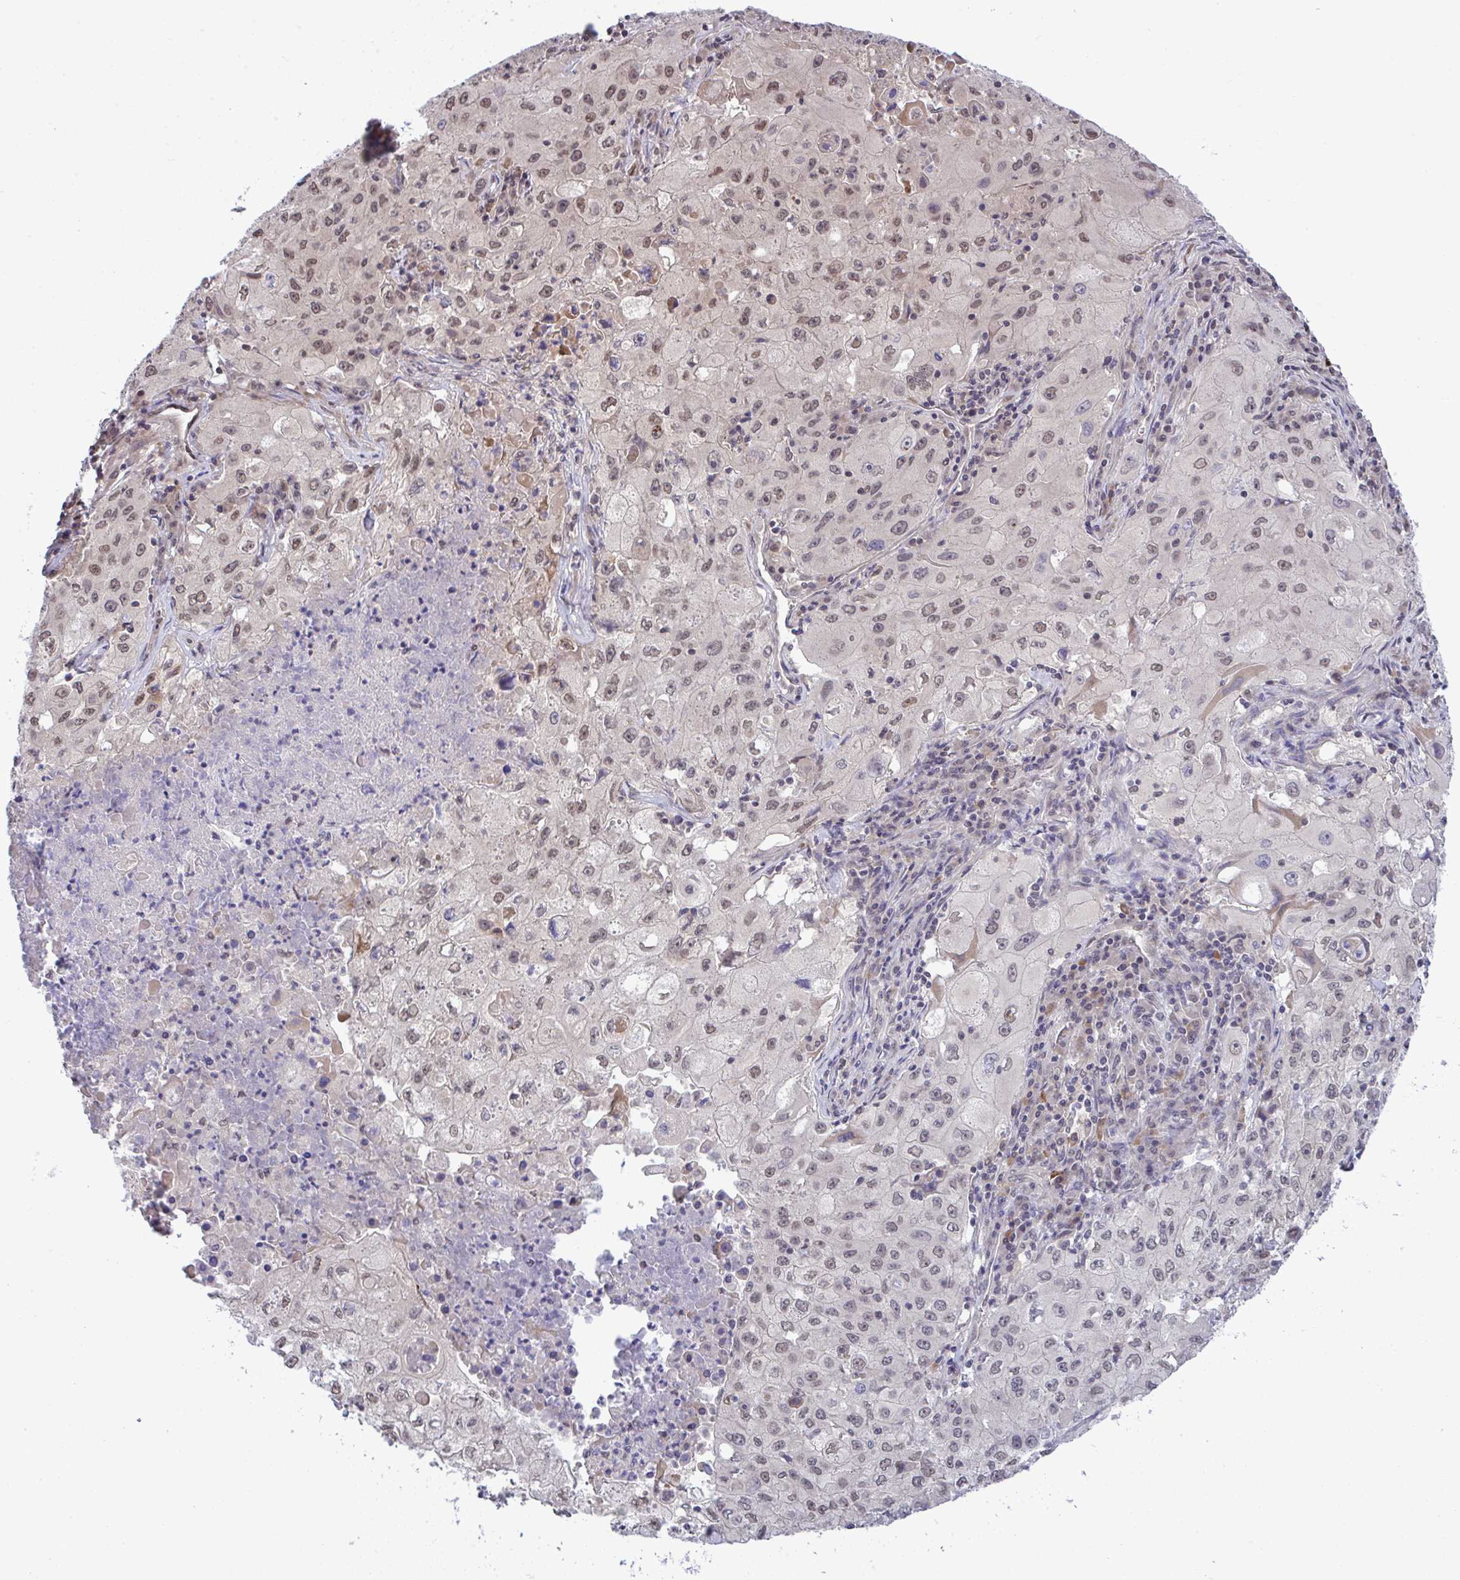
{"staining": {"intensity": "moderate", "quantity": "25%-75%", "location": "nuclear"}, "tissue": "lung cancer", "cell_type": "Tumor cells", "image_type": "cancer", "snomed": [{"axis": "morphology", "description": "Squamous cell carcinoma, NOS"}, {"axis": "topography", "description": "Lung"}], "caption": "About 25%-75% of tumor cells in human lung cancer demonstrate moderate nuclear protein expression as visualized by brown immunohistochemical staining.", "gene": "C9orf64", "patient": {"sex": "male", "age": 63}}